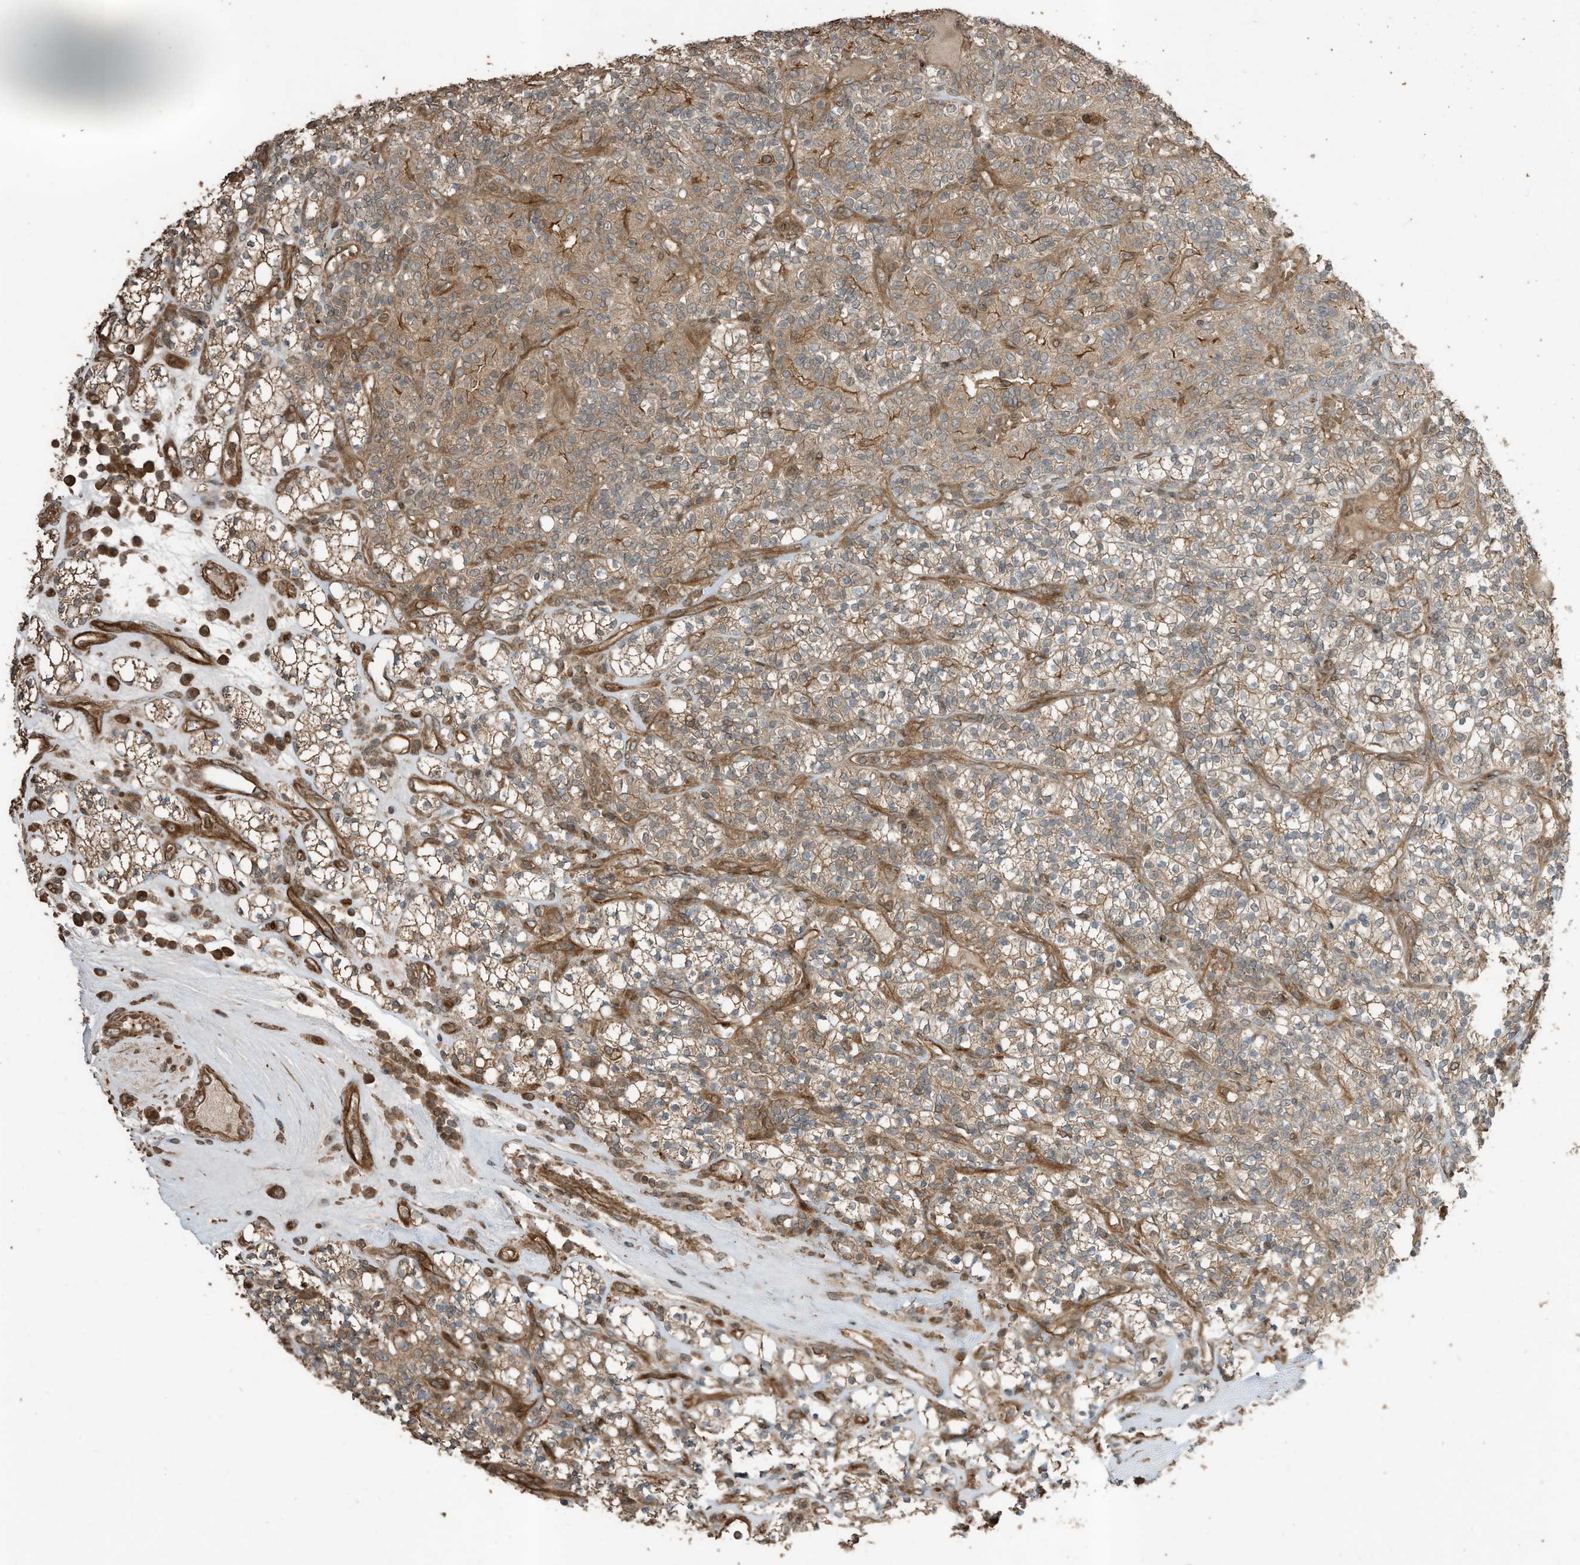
{"staining": {"intensity": "moderate", "quantity": ">75%", "location": "cytoplasmic/membranous"}, "tissue": "renal cancer", "cell_type": "Tumor cells", "image_type": "cancer", "snomed": [{"axis": "morphology", "description": "Adenocarcinoma, NOS"}, {"axis": "topography", "description": "Kidney"}], "caption": "This is an image of immunohistochemistry staining of renal adenocarcinoma, which shows moderate expression in the cytoplasmic/membranous of tumor cells.", "gene": "ZNF653", "patient": {"sex": "male", "age": 77}}